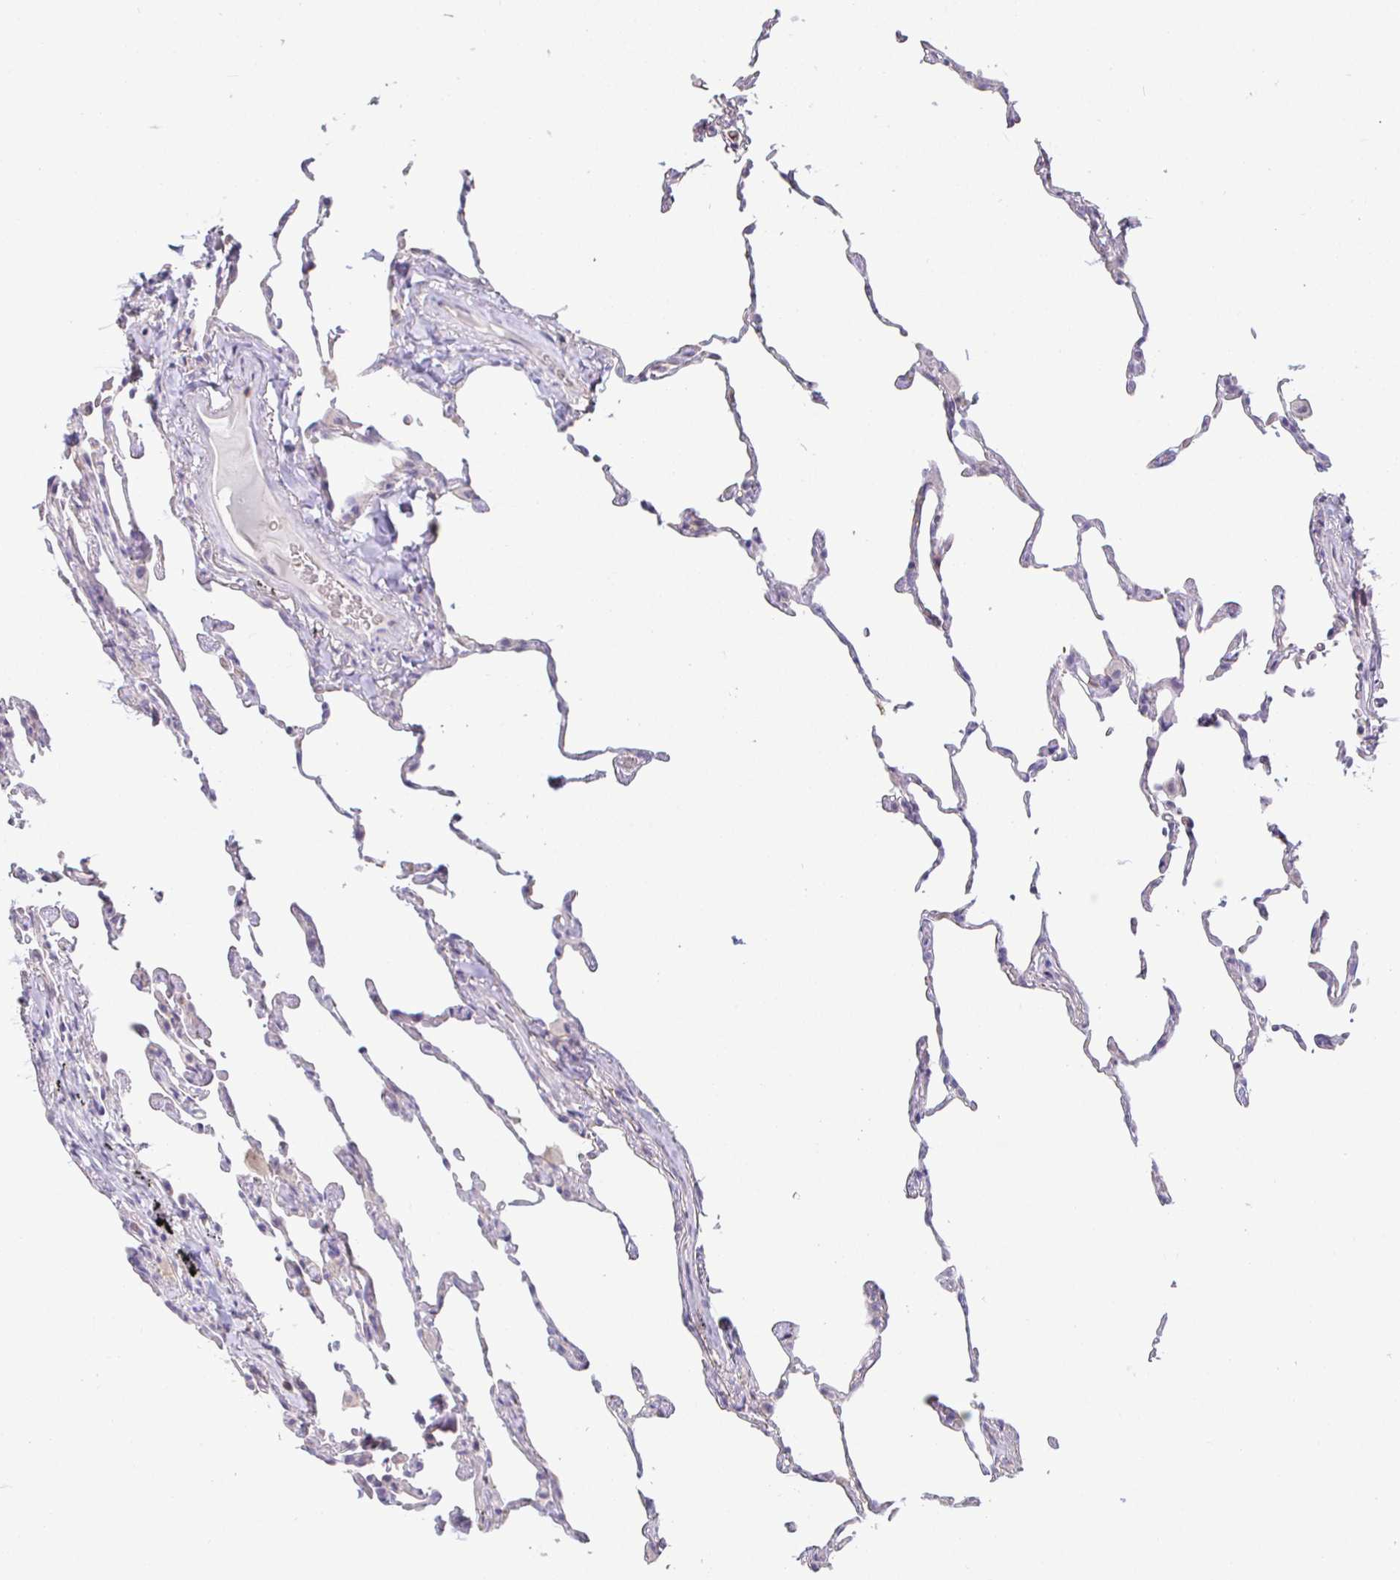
{"staining": {"intensity": "negative", "quantity": "none", "location": "none"}, "tissue": "lung", "cell_type": "Alveolar cells", "image_type": "normal", "snomed": [{"axis": "morphology", "description": "Normal tissue, NOS"}, {"axis": "topography", "description": "Lung"}], "caption": "Alveolar cells are negative for brown protein staining in benign lung.", "gene": "SIRPA", "patient": {"sex": "female", "age": 57}}